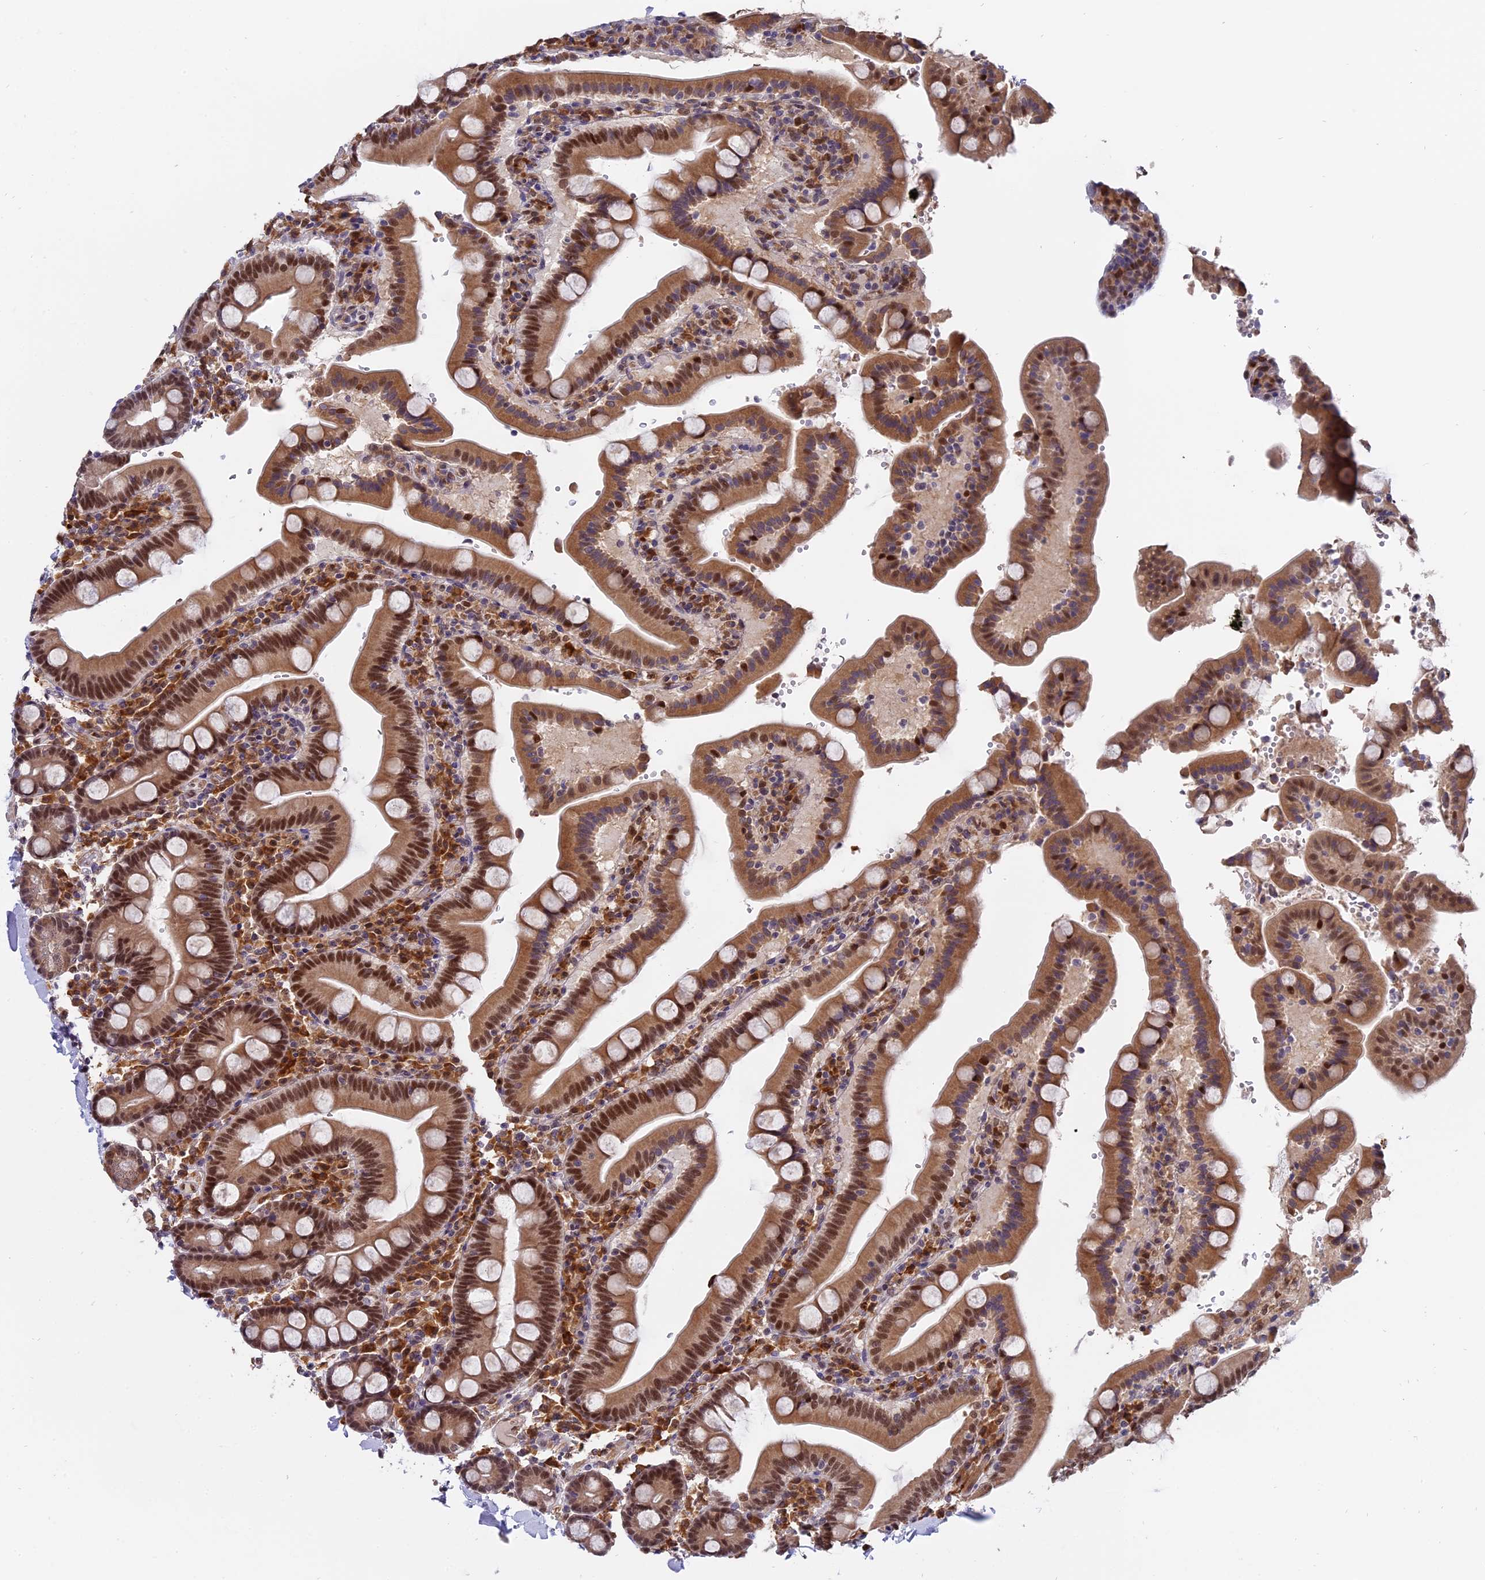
{"staining": {"intensity": "strong", "quantity": ">75%", "location": "cytoplasmic/membranous,nuclear"}, "tissue": "duodenum", "cell_type": "Glandular cells", "image_type": "normal", "snomed": [{"axis": "morphology", "description": "Normal tissue, NOS"}, {"axis": "topography", "description": "Small intestine, NOS"}], "caption": "Benign duodenum was stained to show a protein in brown. There is high levels of strong cytoplasmic/membranous,nuclear positivity in approximately >75% of glandular cells.", "gene": "FAM118B", "patient": {"sex": "female", "age": 71}}